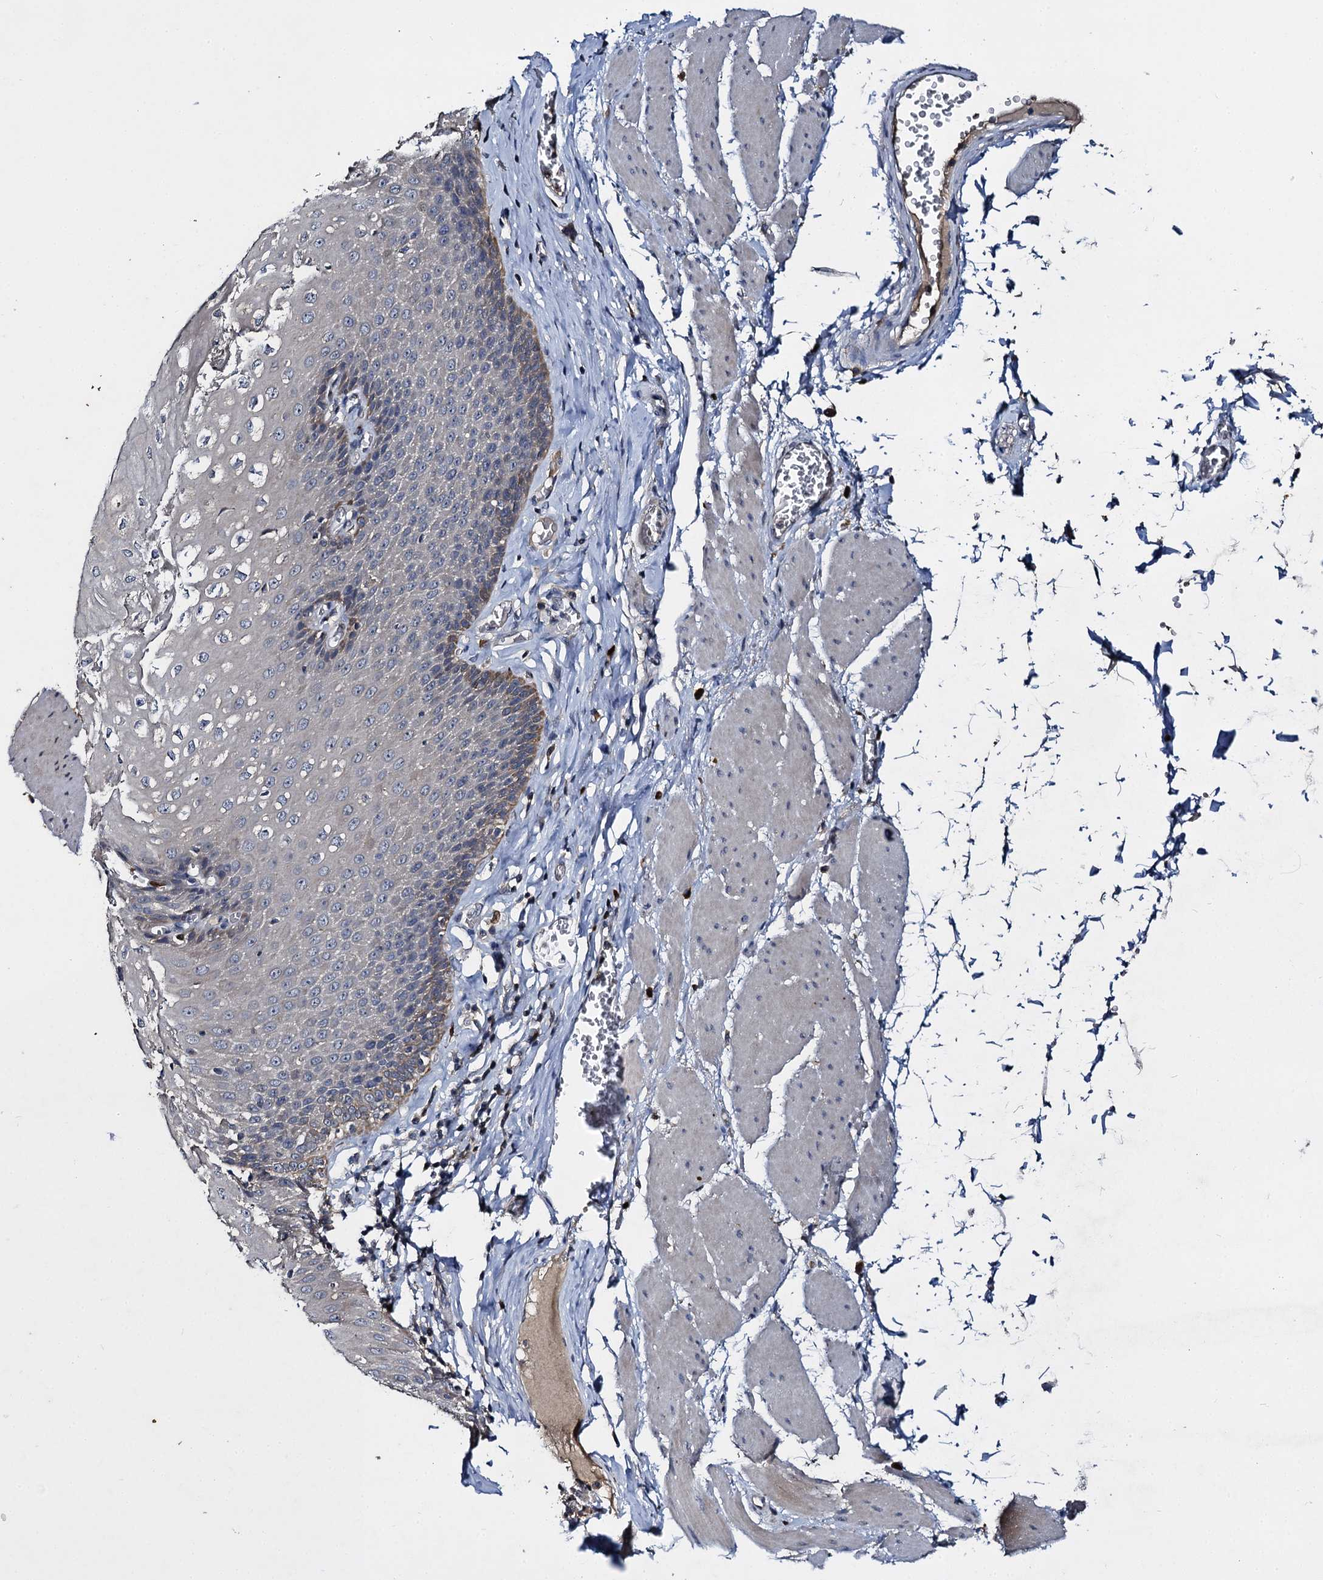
{"staining": {"intensity": "moderate", "quantity": "<25%", "location": "cytoplasmic/membranous"}, "tissue": "esophagus", "cell_type": "Squamous epithelial cells", "image_type": "normal", "snomed": [{"axis": "morphology", "description": "Normal tissue, NOS"}, {"axis": "topography", "description": "Esophagus"}], "caption": "IHC micrograph of benign esophagus: esophagus stained using IHC reveals low levels of moderate protein expression localized specifically in the cytoplasmic/membranous of squamous epithelial cells, appearing as a cytoplasmic/membranous brown color.", "gene": "SLC11A2", "patient": {"sex": "male", "age": 60}}